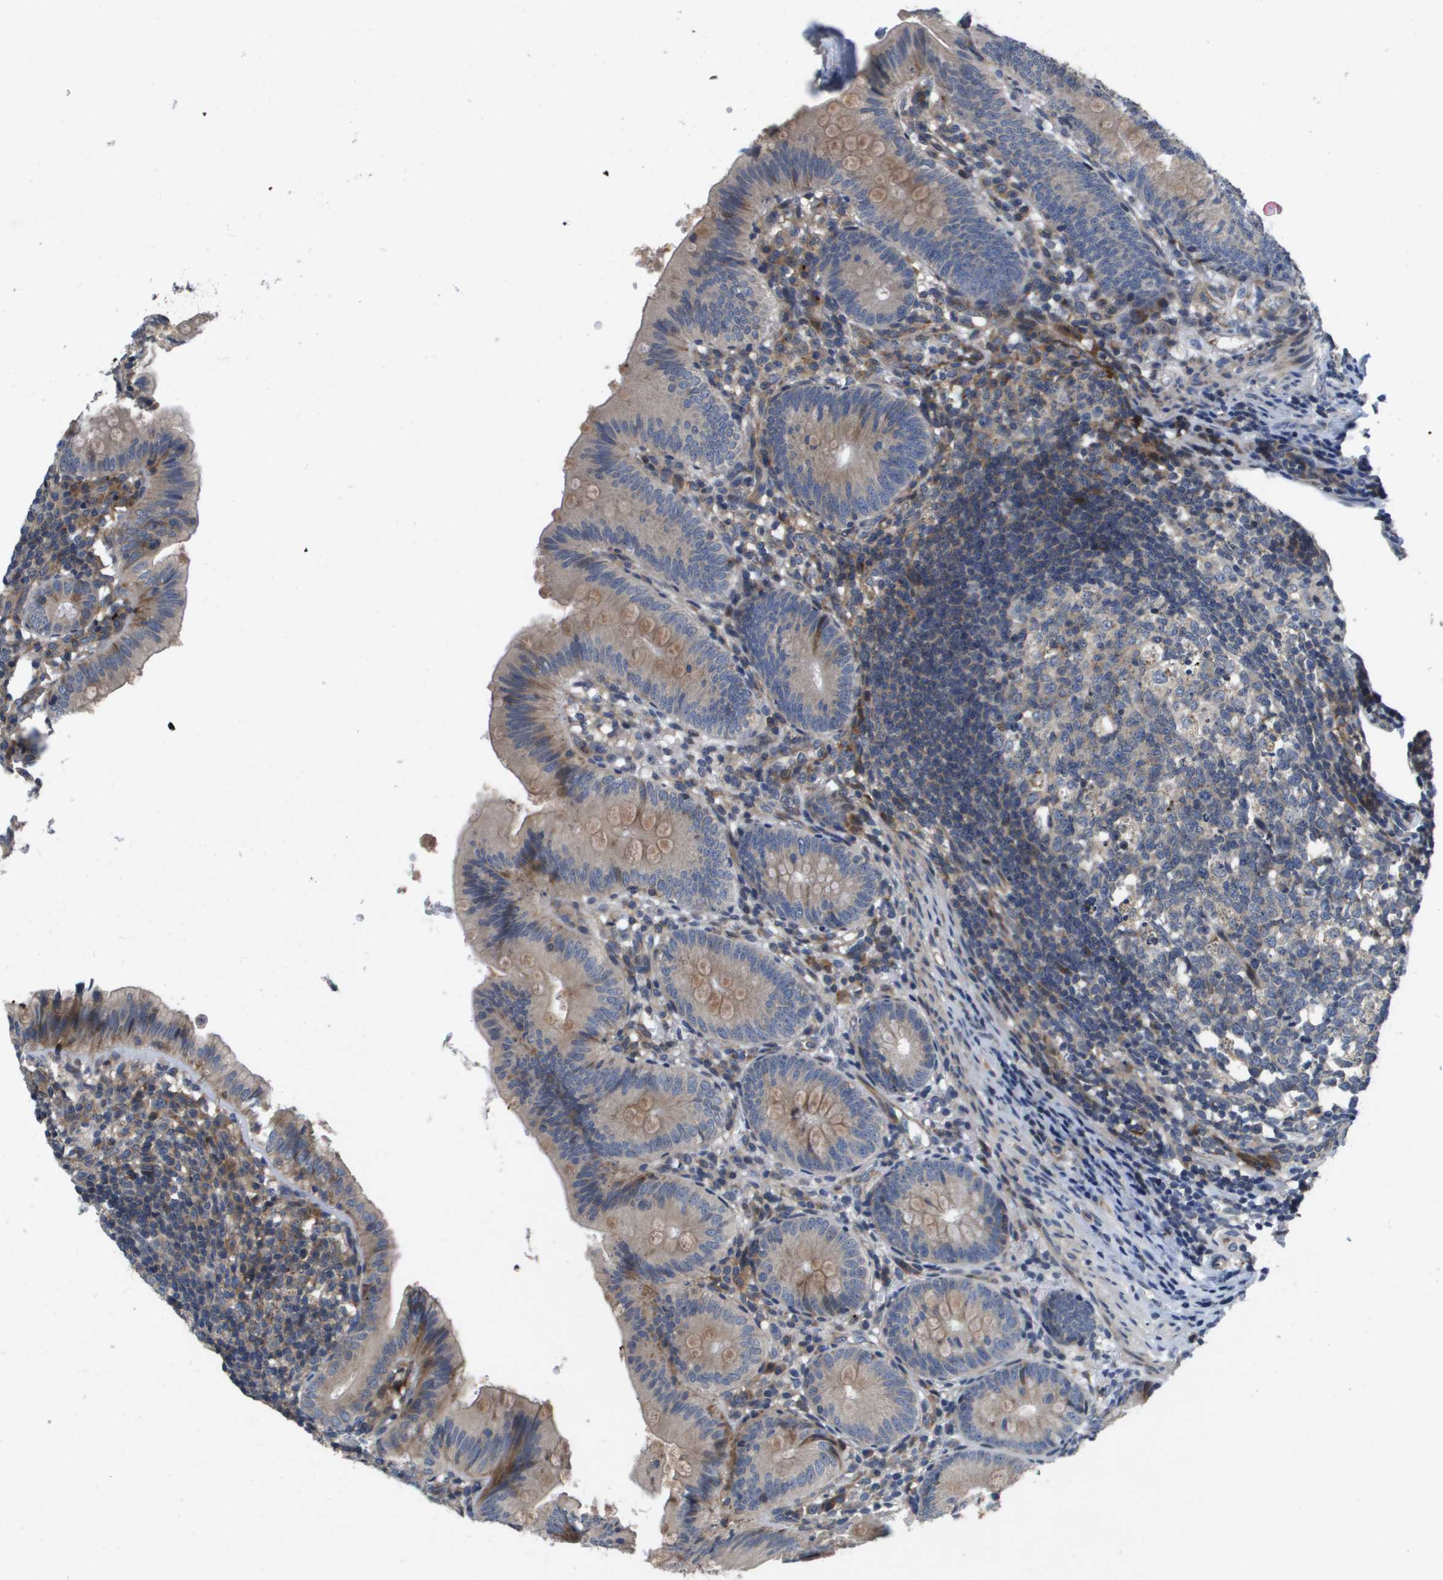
{"staining": {"intensity": "moderate", "quantity": ">75%", "location": "cytoplasmic/membranous"}, "tissue": "appendix", "cell_type": "Glandular cells", "image_type": "normal", "snomed": [{"axis": "morphology", "description": "Normal tissue, NOS"}, {"axis": "topography", "description": "Appendix"}], "caption": "Brown immunohistochemical staining in unremarkable appendix displays moderate cytoplasmic/membranous expression in about >75% of glandular cells.", "gene": "SCN4B", "patient": {"sex": "male", "age": 1}}